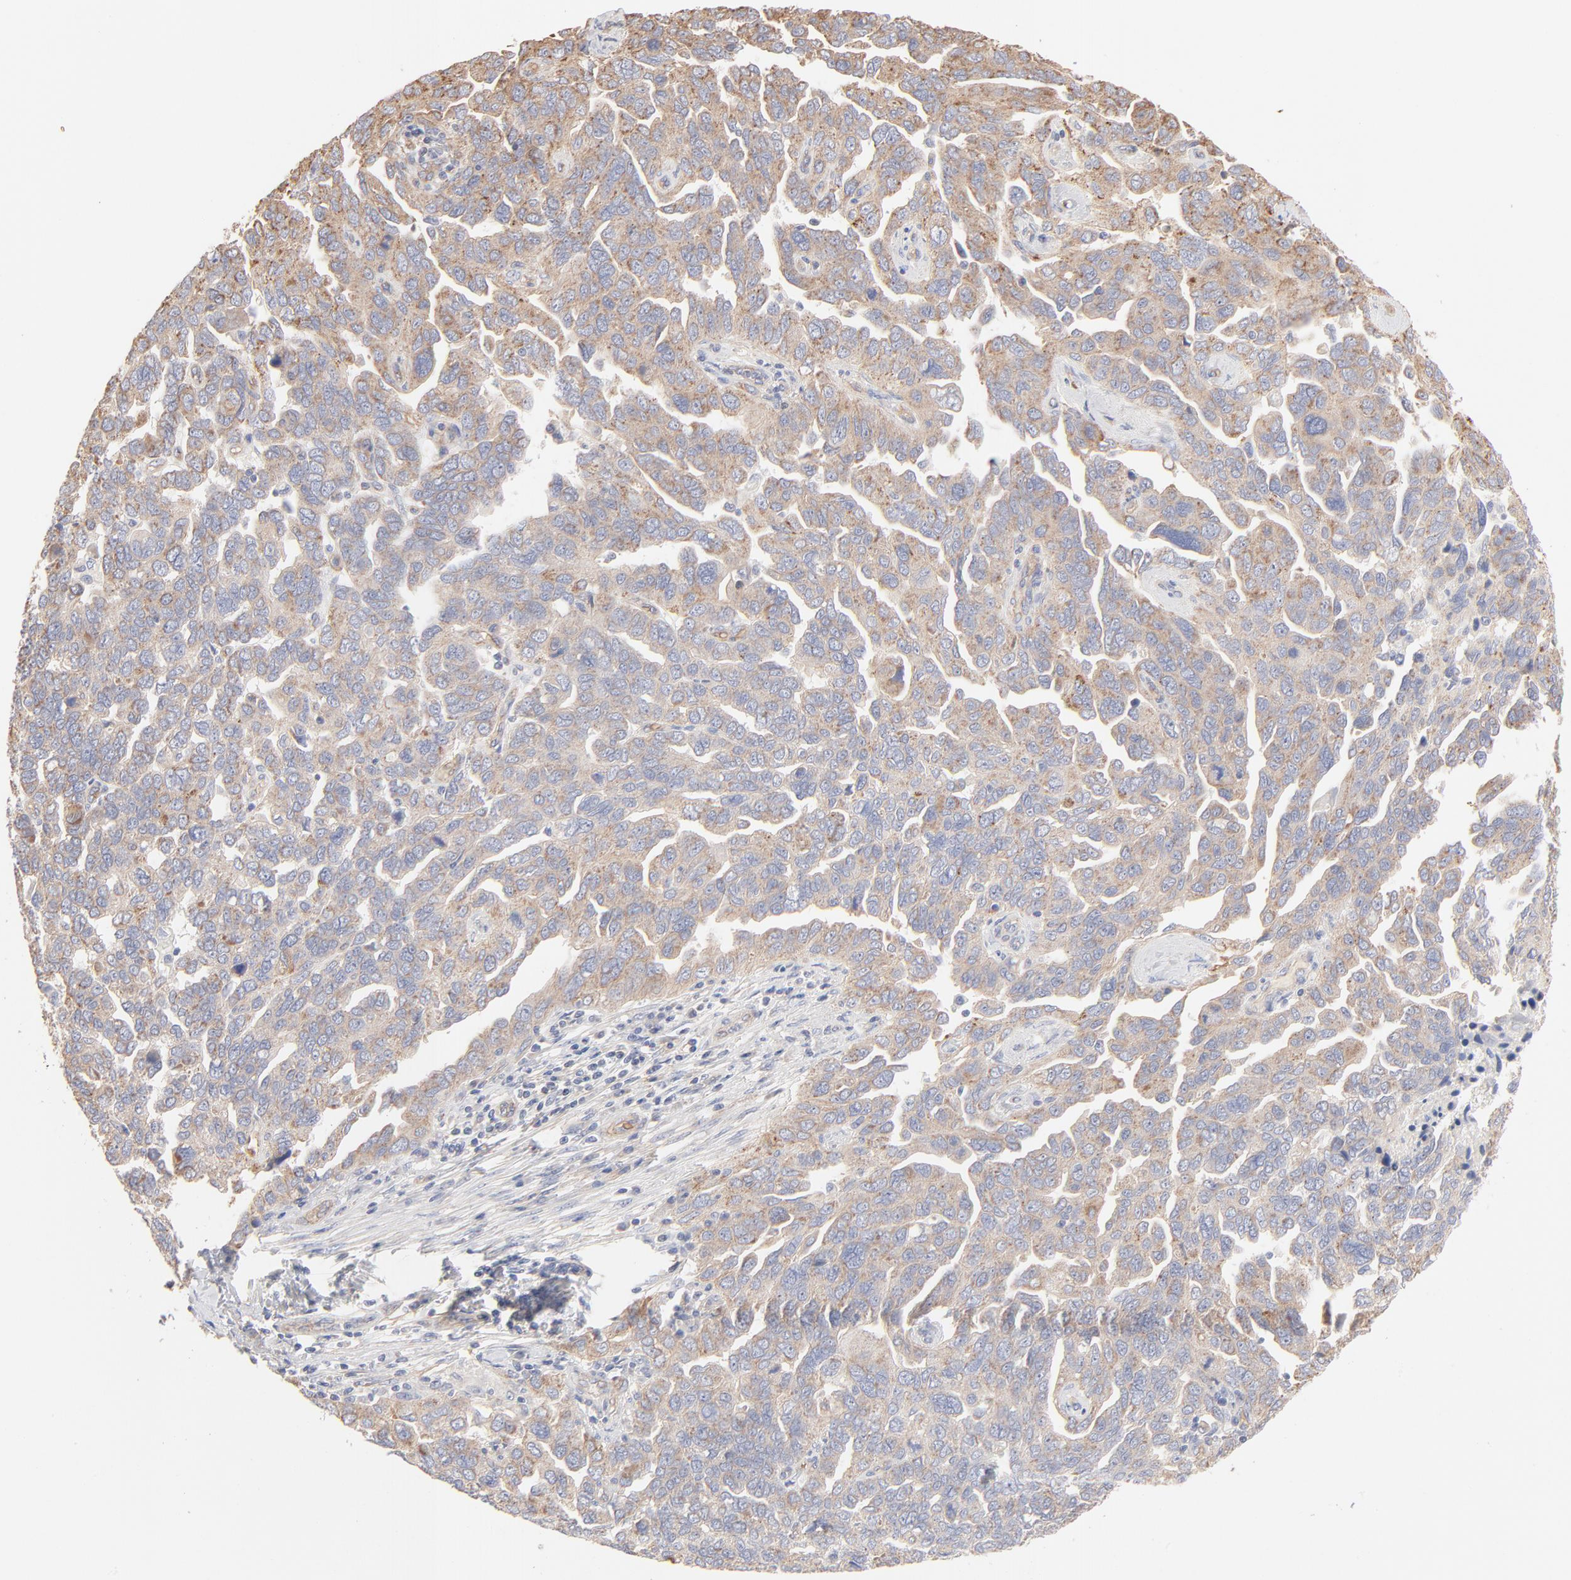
{"staining": {"intensity": "weak", "quantity": ">75%", "location": "cytoplasmic/membranous"}, "tissue": "ovarian cancer", "cell_type": "Tumor cells", "image_type": "cancer", "snomed": [{"axis": "morphology", "description": "Cystadenocarcinoma, serous, NOS"}, {"axis": "topography", "description": "Ovary"}], "caption": "IHC staining of serous cystadenocarcinoma (ovarian), which displays low levels of weak cytoplasmic/membranous staining in about >75% of tumor cells indicating weak cytoplasmic/membranous protein expression. The staining was performed using DAB (brown) for protein detection and nuclei were counterstained in hematoxylin (blue).", "gene": "SPTB", "patient": {"sex": "female", "age": 64}}